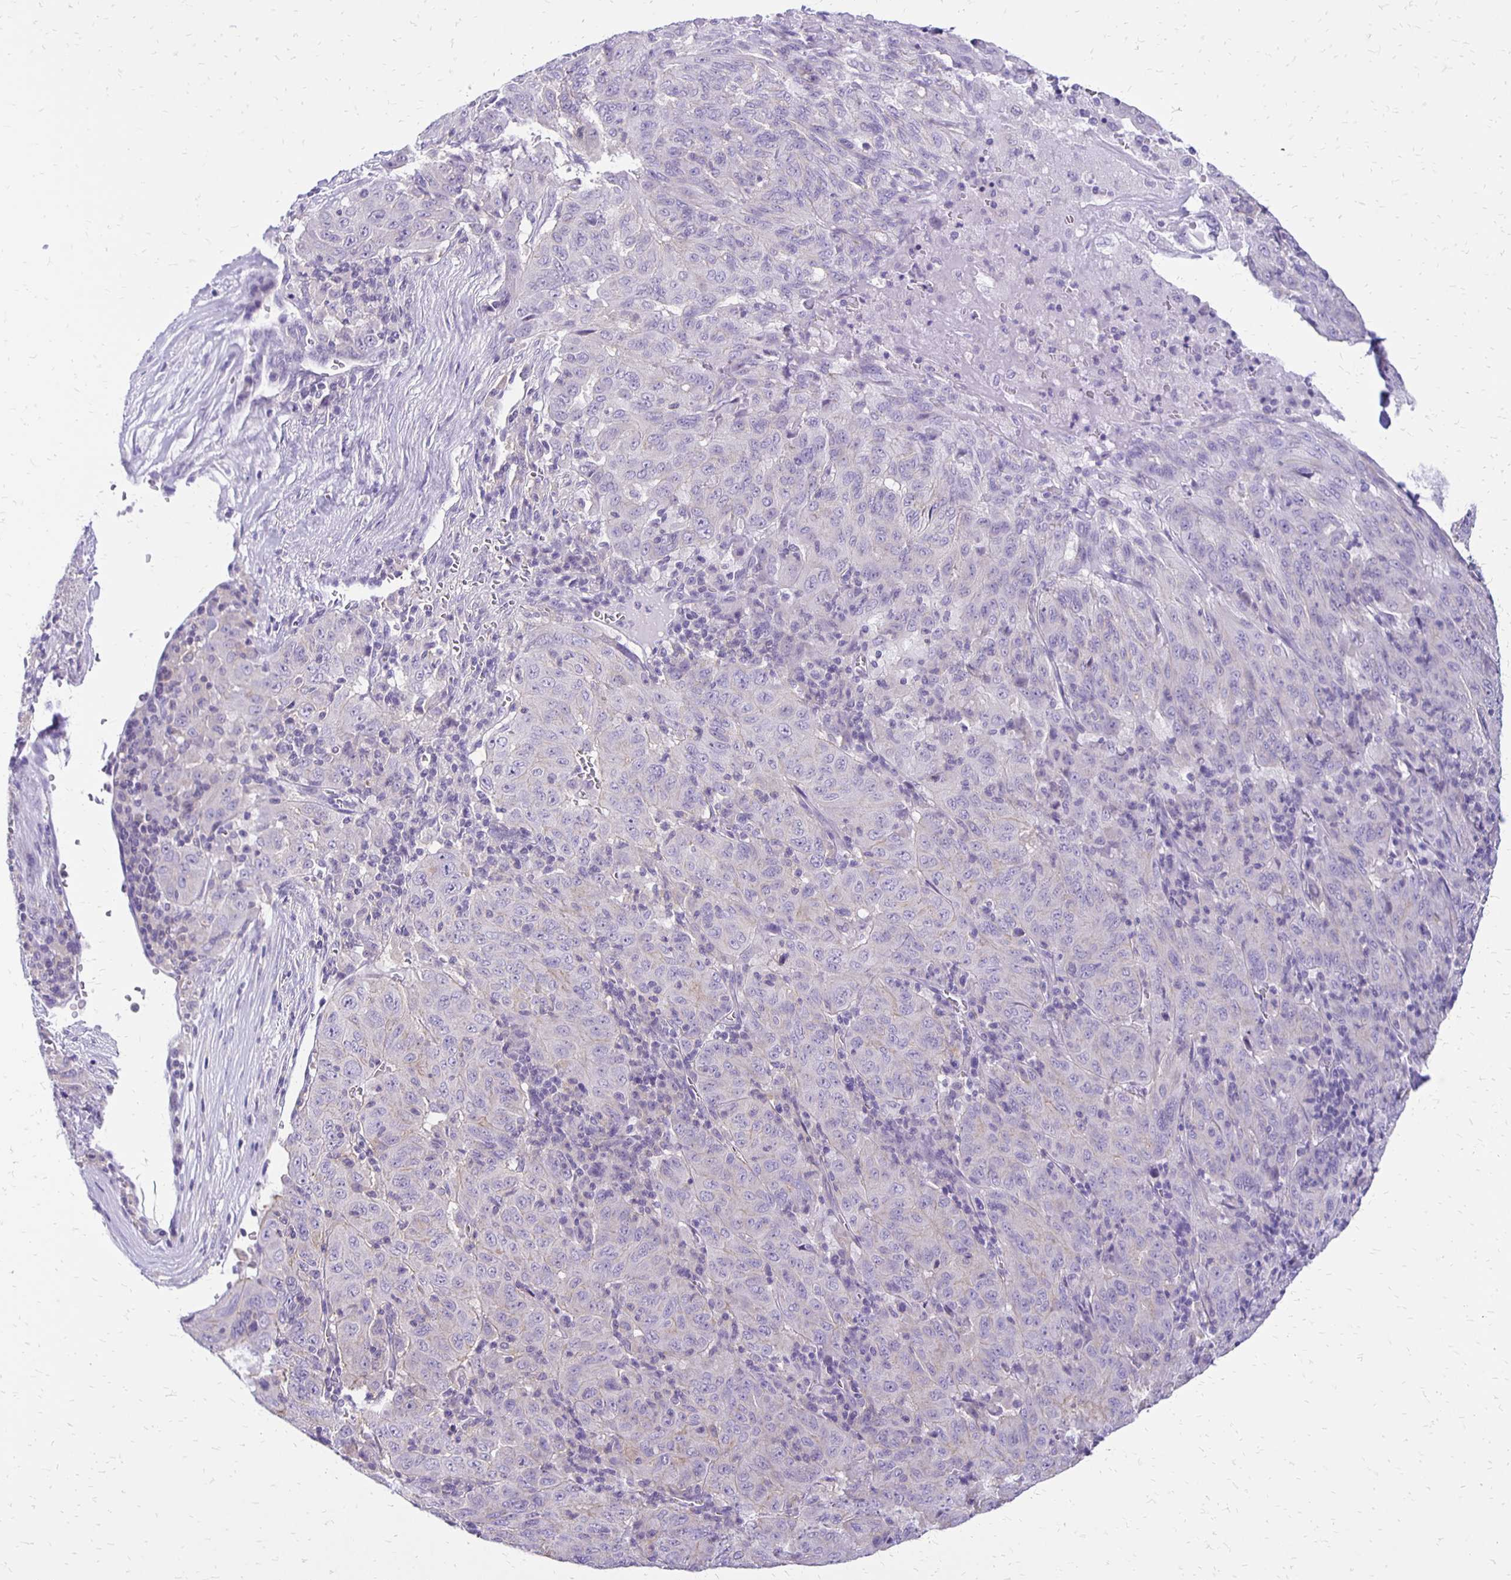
{"staining": {"intensity": "negative", "quantity": "none", "location": "none"}, "tissue": "pancreatic cancer", "cell_type": "Tumor cells", "image_type": "cancer", "snomed": [{"axis": "morphology", "description": "Adenocarcinoma, NOS"}, {"axis": "topography", "description": "Pancreas"}], "caption": "Immunohistochemistry histopathology image of neoplastic tissue: pancreatic cancer (adenocarcinoma) stained with DAB (3,3'-diaminobenzidine) demonstrates no significant protein staining in tumor cells.", "gene": "ANKRD45", "patient": {"sex": "male", "age": 63}}